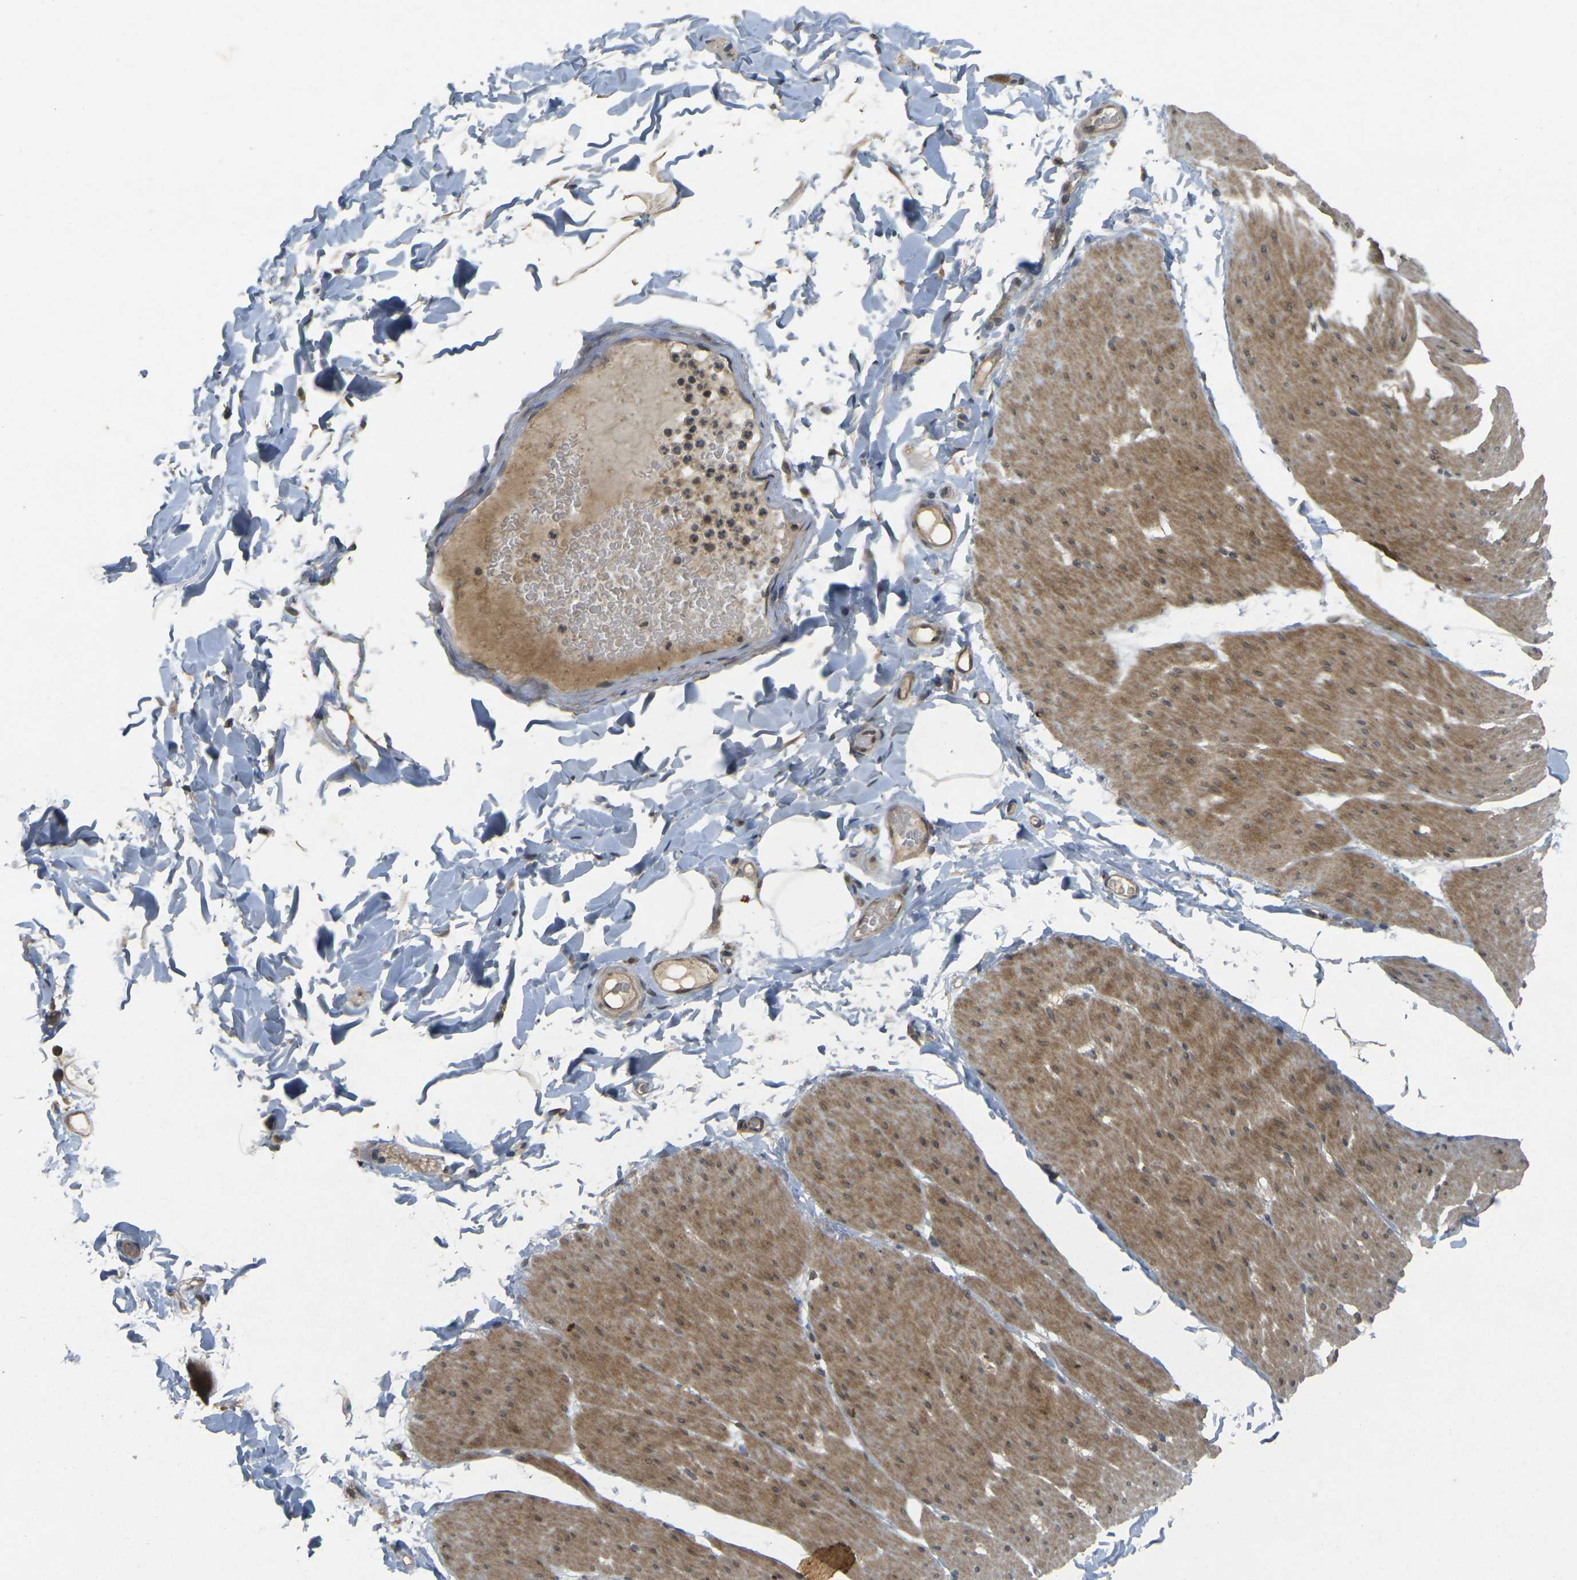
{"staining": {"intensity": "moderate", "quantity": ">75%", "location": "cytoplasmic/membranous"}, "tissue": "smooth muscle", "cell_type": "Smooth muscle cells", "image_type": "normal", "snomed": [{"axis": "morphology", "description": "Normal tissue, NOS"}, {"axis": "topography", "description": "Smooth muscle"}, {"axis": "topography", "description": "Colon"}], "caption": "Moderate cytoplasmic/membranous positivity is seen in about >75% of smooth muscle cells in normal smooth muscle.", "gene": "ERN1", "patient": {"sex": "male", "age": 67}}